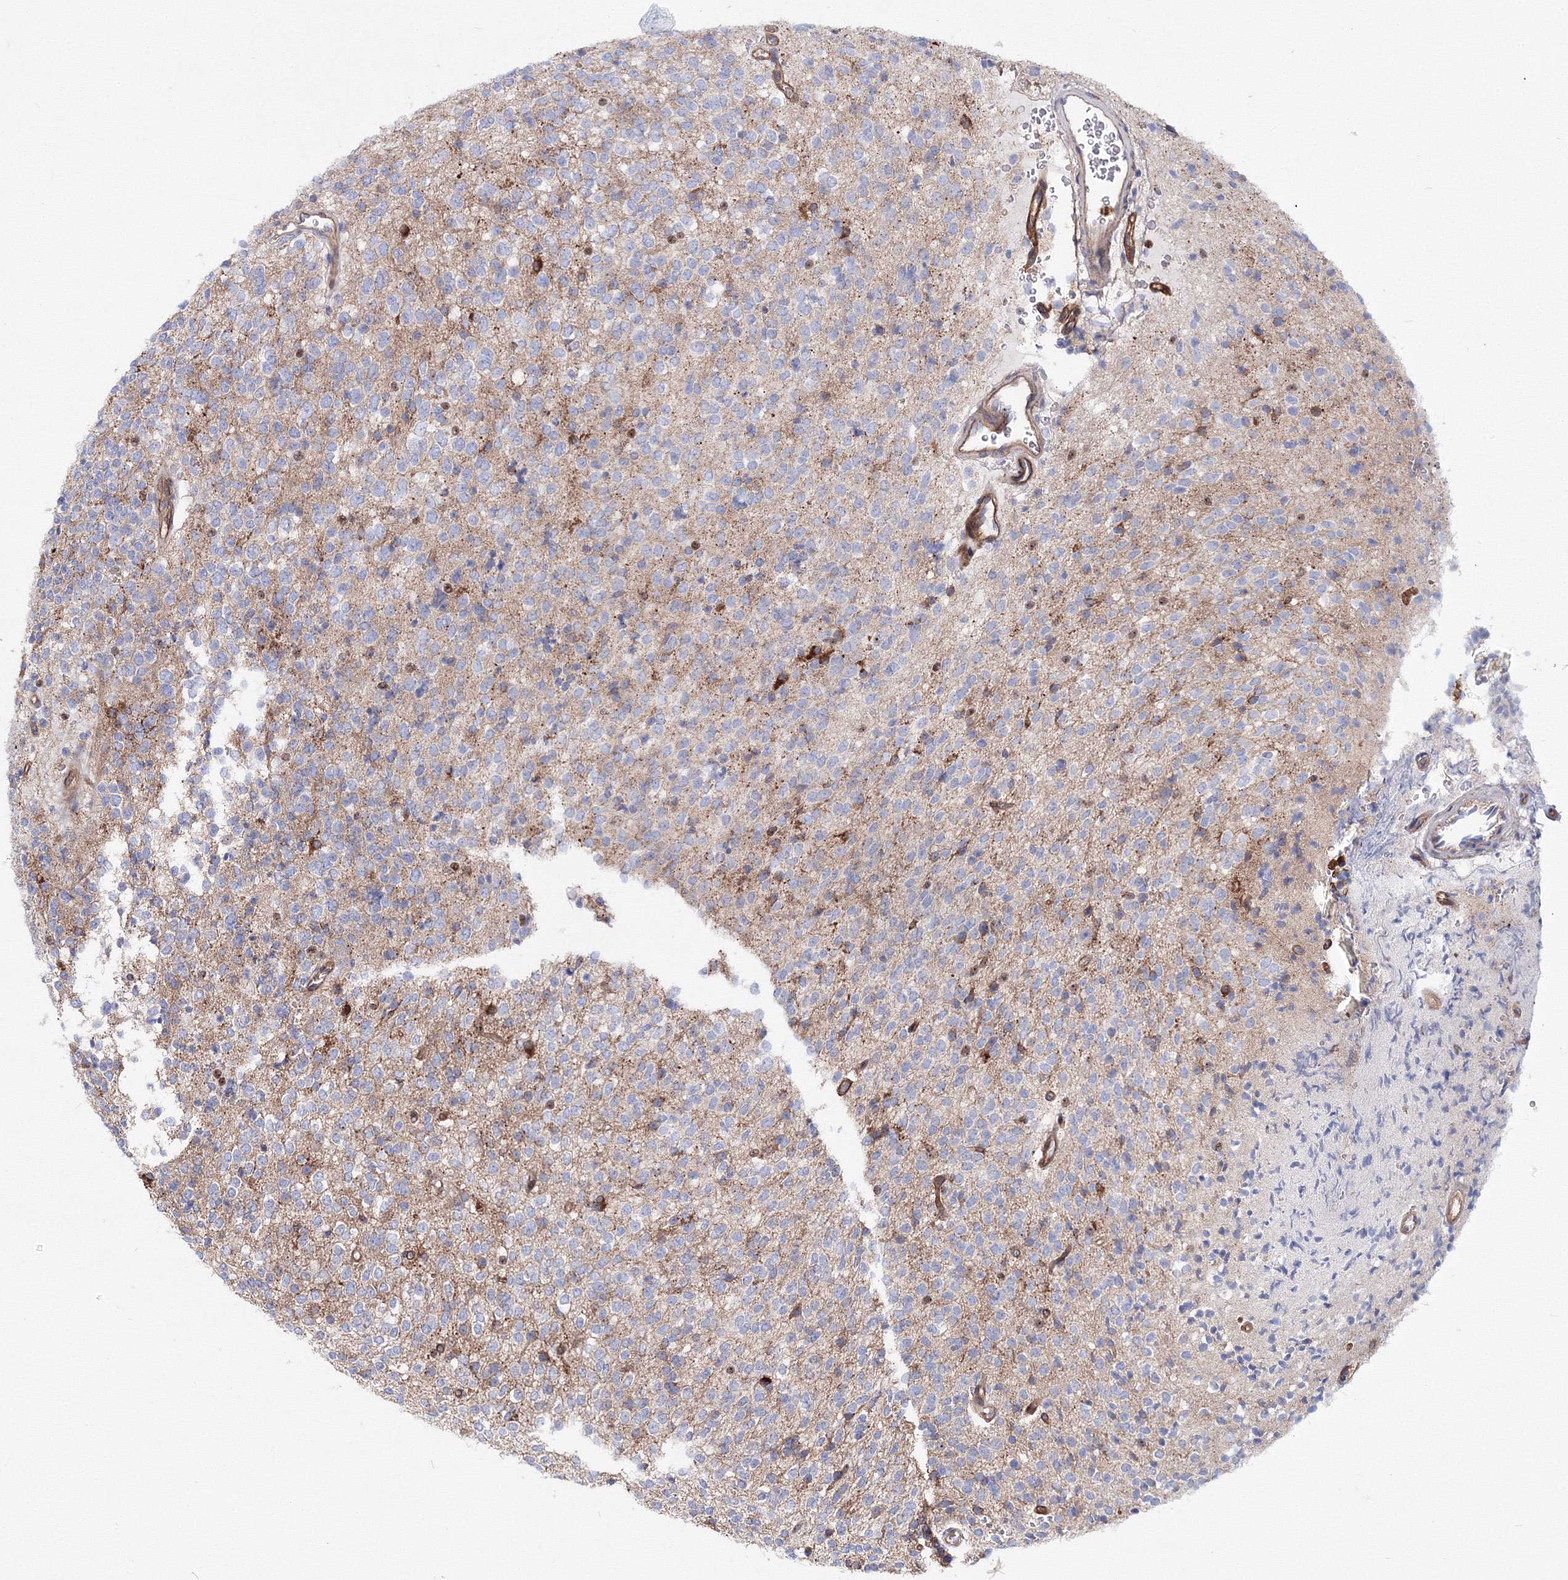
{"staining": {"intensity": "negative", "quantity": "none", "location": "none"}, "tissue": "glioma", "cell_type": "Tumor cells", "image_type": "cancer", "snomed": [{"axis": "morphology", "description": "Glioma, malignant, High grade"}, {"axis": "topography", "description": "Brain"}], "caption": "High magnification brightfield microscopy of malignant glioma (high-grade) stained with DAB (brown) and counterstained with hematoxylin (blue): tumor cells show no significant expression.", "gene": "C11orf52", "patient": {"sex": "male", "age": 34}}